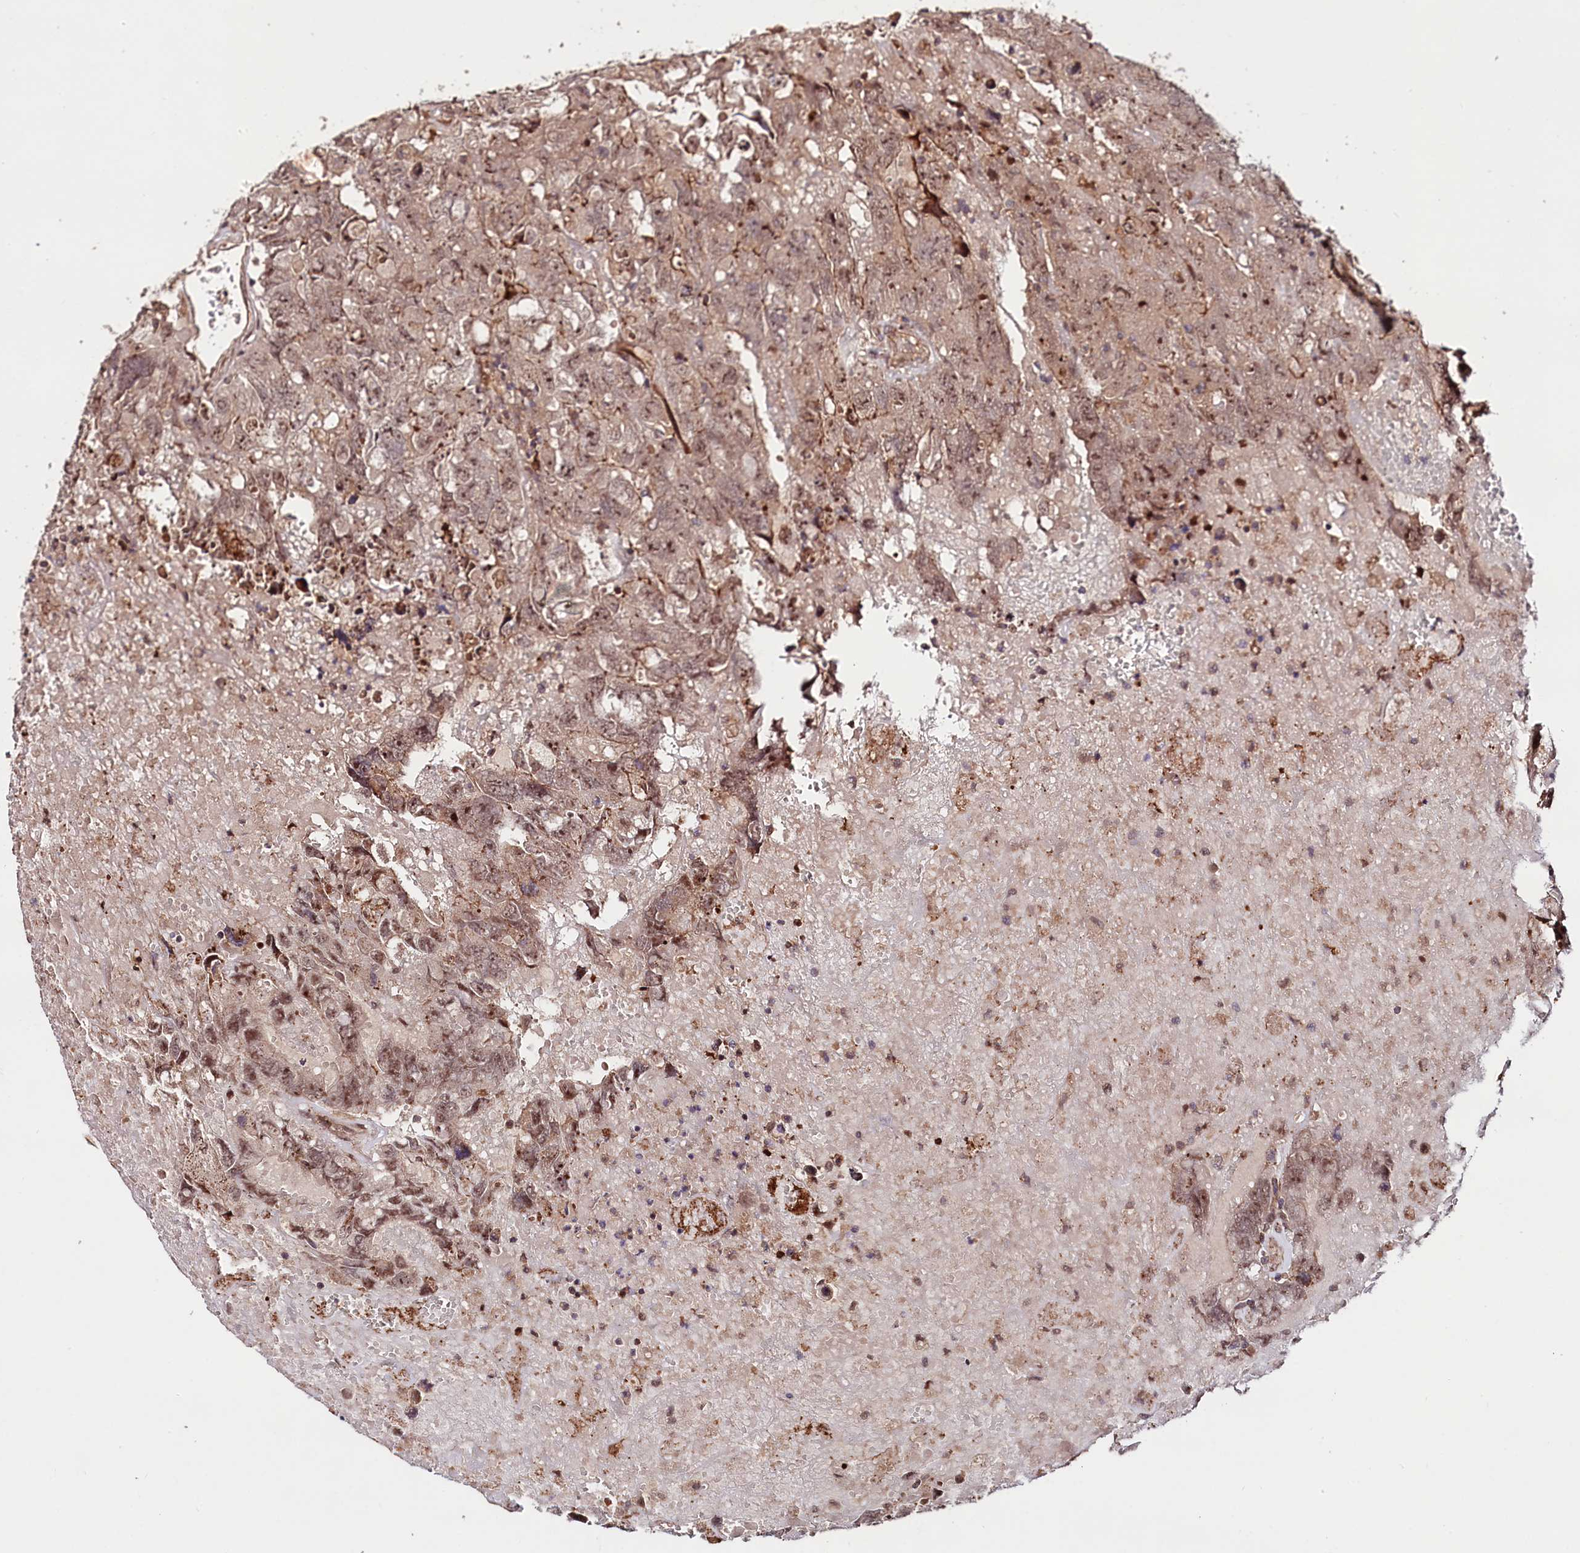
{"staining": {"intensity": "moderate", "quantity": ">75%", "location": "cytoplasmic/membranous,nuclear"}, "tissue": "testis cancer", "cell_type": "Tumor cells", "image_type": "cancer", "snomed": [{"axis": "morphology", "description": "Carcinoma, Embryonal, NOS"}, {"axis": "topography", "description": "Testis"}], "caption": "Protein staining by immunohistochemistry reveals moderate cytoplasmic/membranous and nuclear expression in approximately >75% of tumor cells in embryonal carcinoma (testis).", "gene": "NEDD1", "patient": {"sex": "male", "age": 45}}